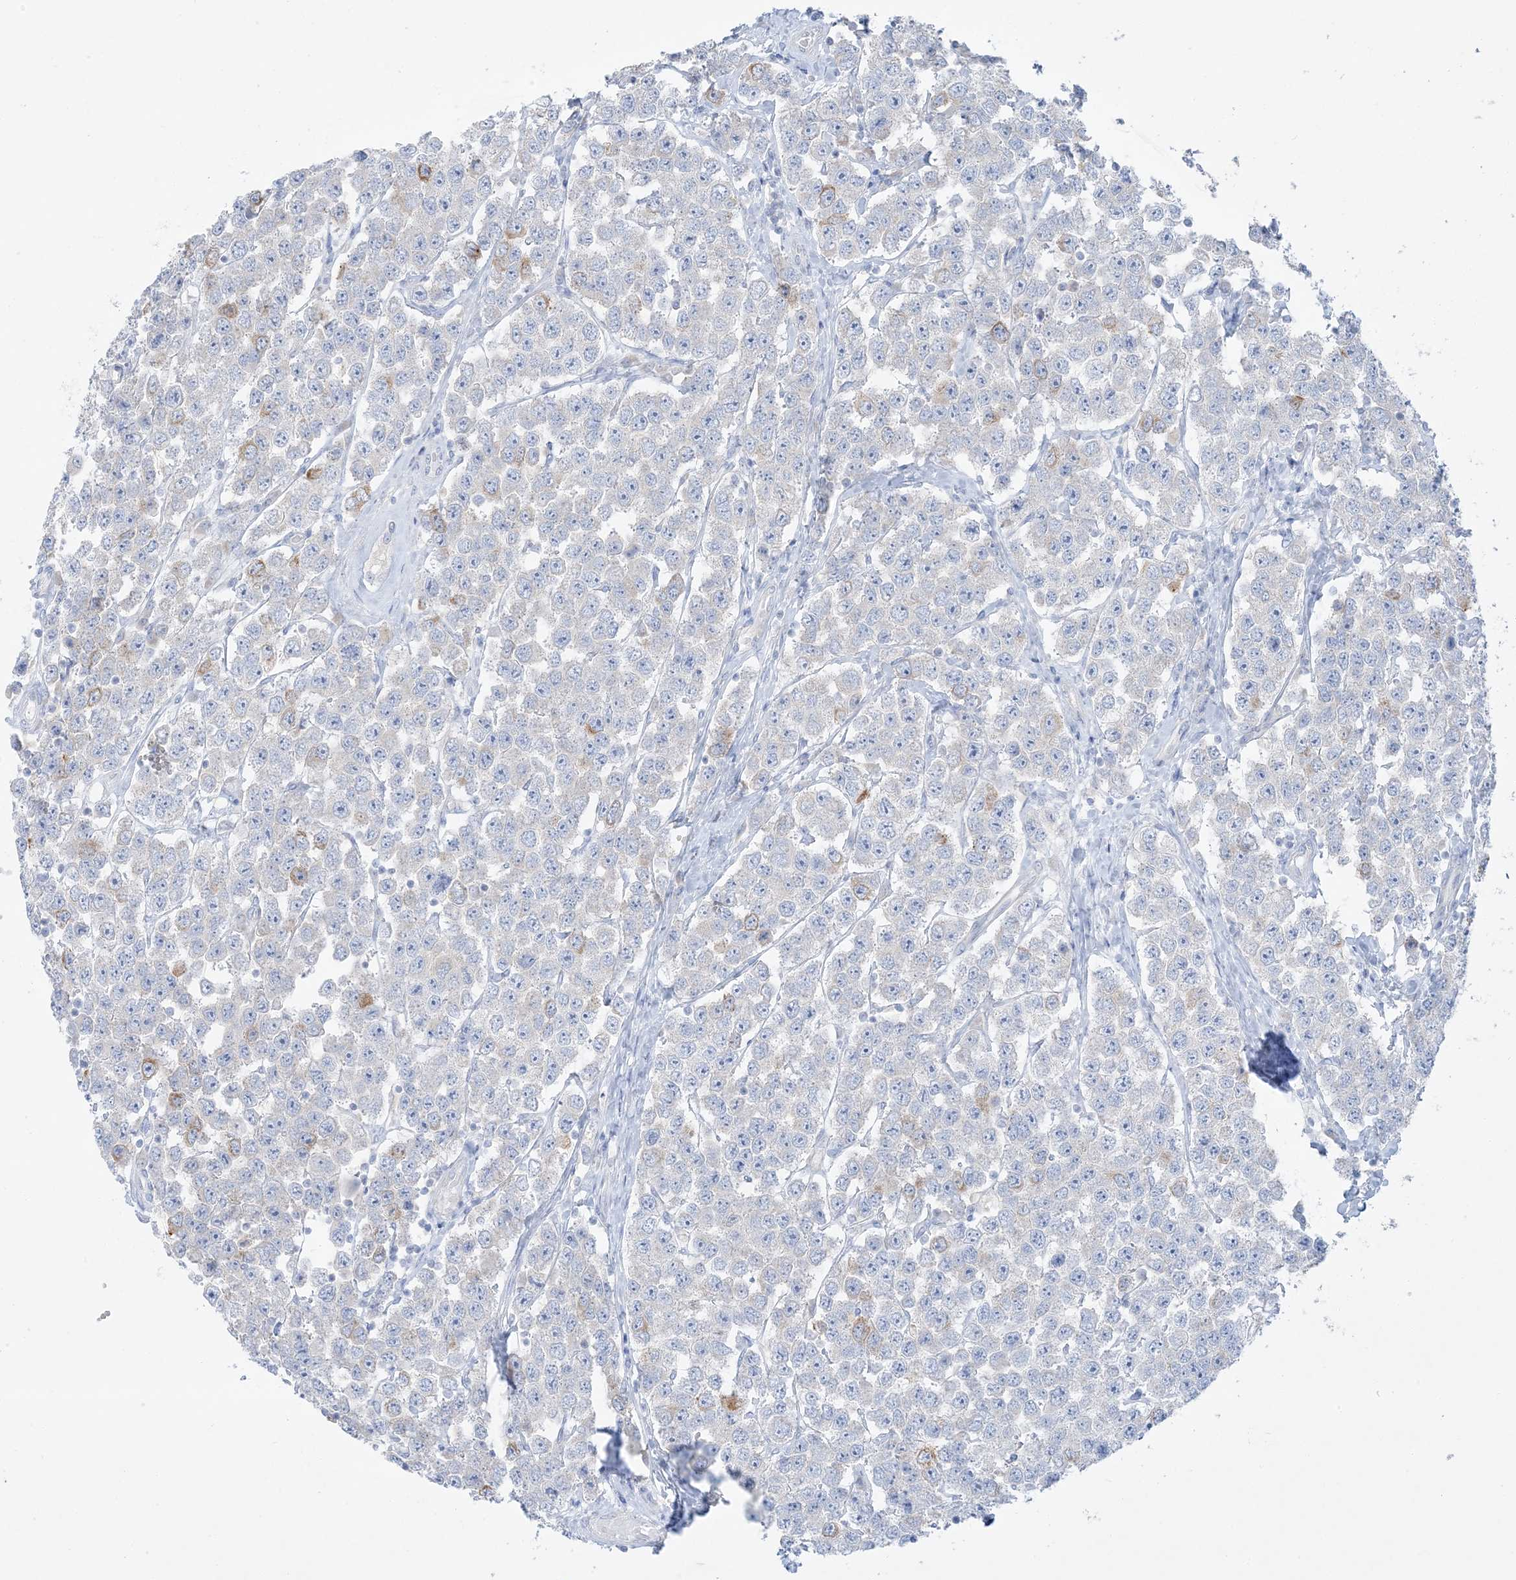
{"staining": {"intensity": "negative", "quantity": "none", "location": "none"}, "tissue": "testis cancer", "cell_type": "Tumor cells", "image_type": "cancer", "snomed": [{"axis": "morphology", "description": "Seminoma, NOS"}, {"axis": "topography", "description": "Testis"}], "caption": "Immunohistochemistry (IHC) of testis seminoma reveals no positivity in tumor cells. (Brightfield microscopy of DAB immunohistochemistry (IHC) at high magnification).", "gene": "FAM184A", "patient": {"sex": "male", "age": 28}}